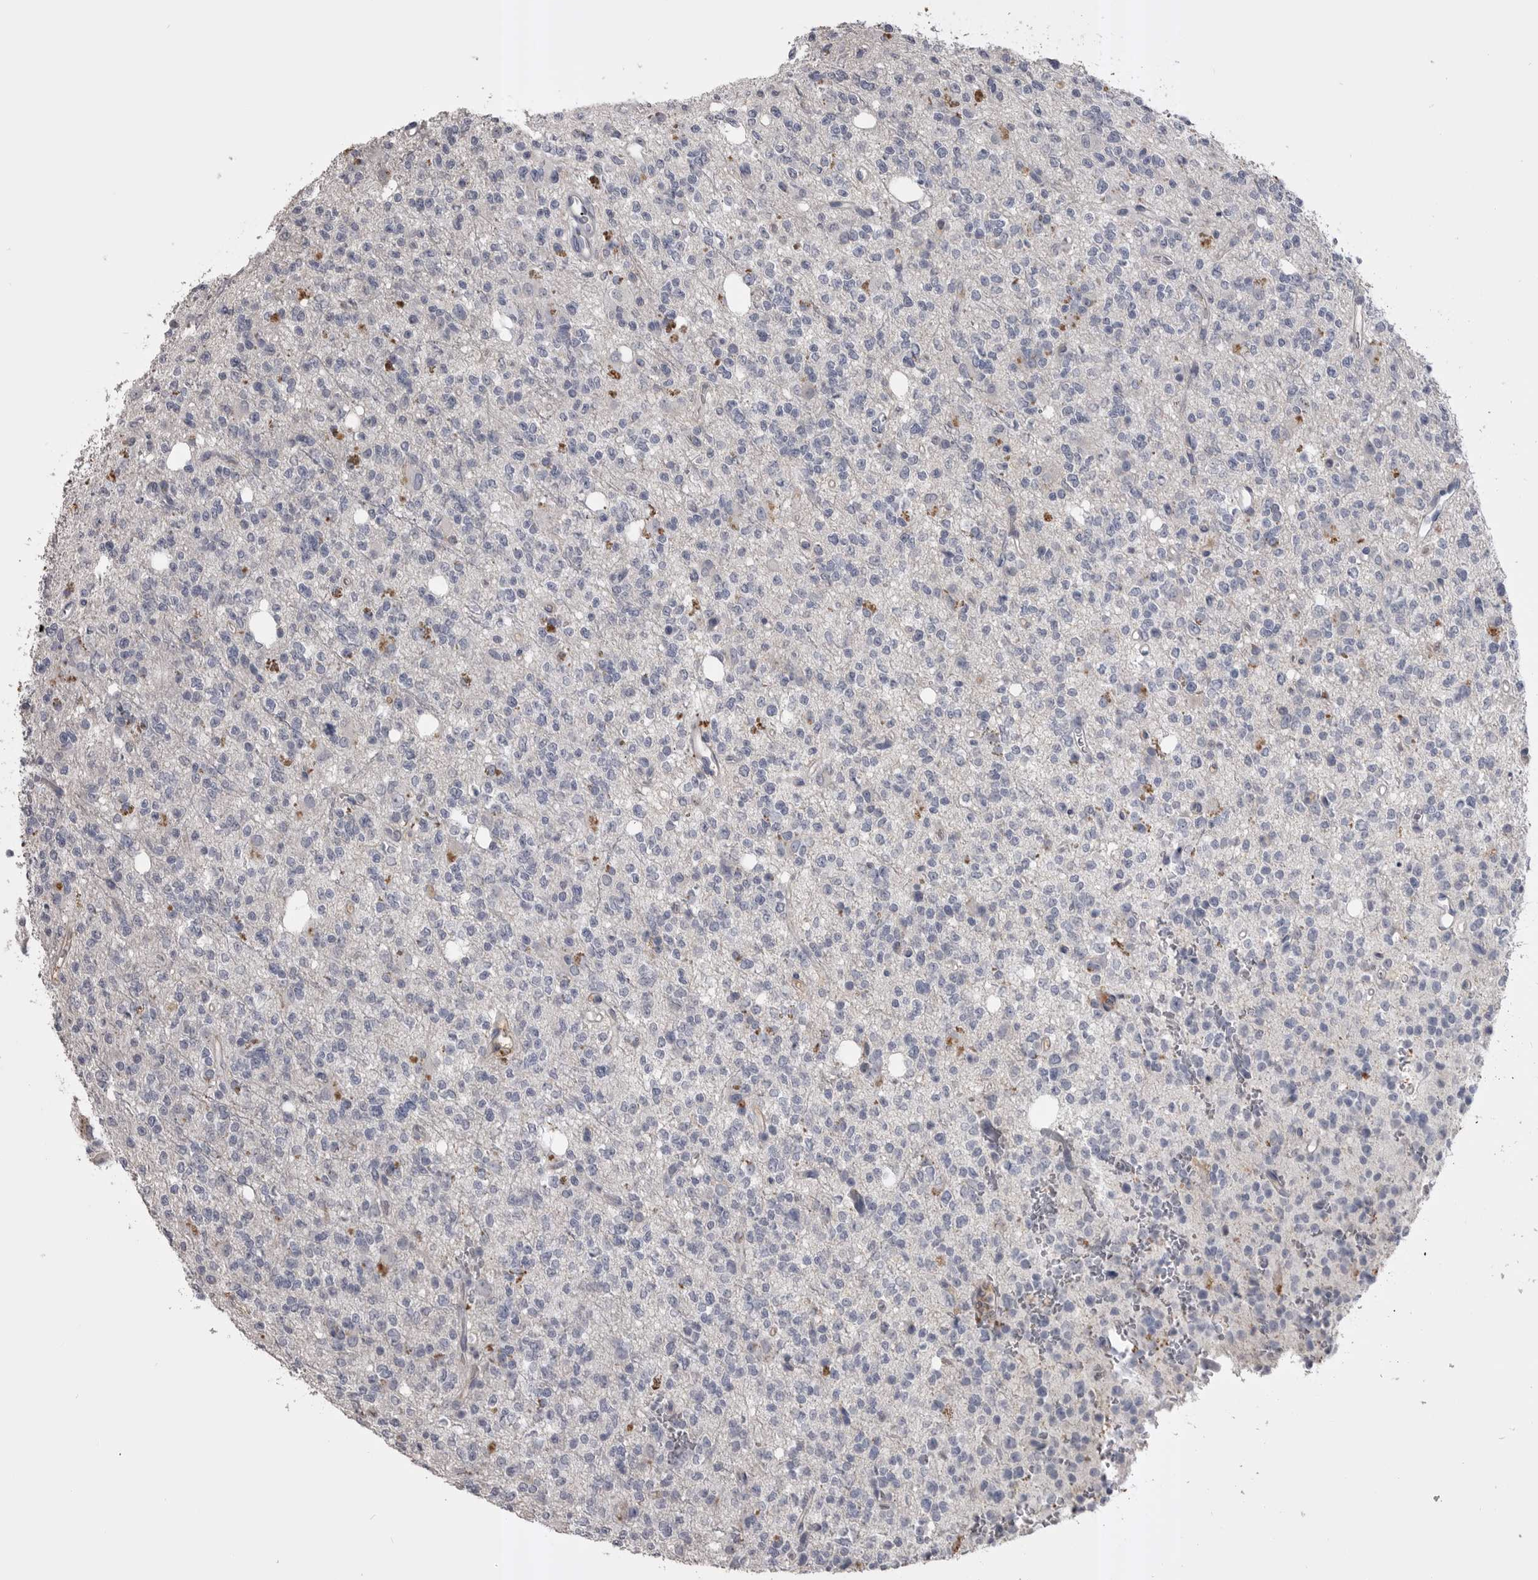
{"staining": {"intensity": "negative", "quantity": "none", "location": "none"}, "tissue": "glioma", "cell_type": "Tumor cells", "image_type": "cancer", "snomed": [{"axis": "morphology", "description": "Glioma, malignant, High grade"}, {"axis": "topography", "description": "Brain"}], "caption": "High-grade glioma (malignant) stained for a protein using immunohistochemistry (IHC) reveals no staining tumor cells.", "gene": "AHSG", "patient": {"sex": "female", "age": 62}}